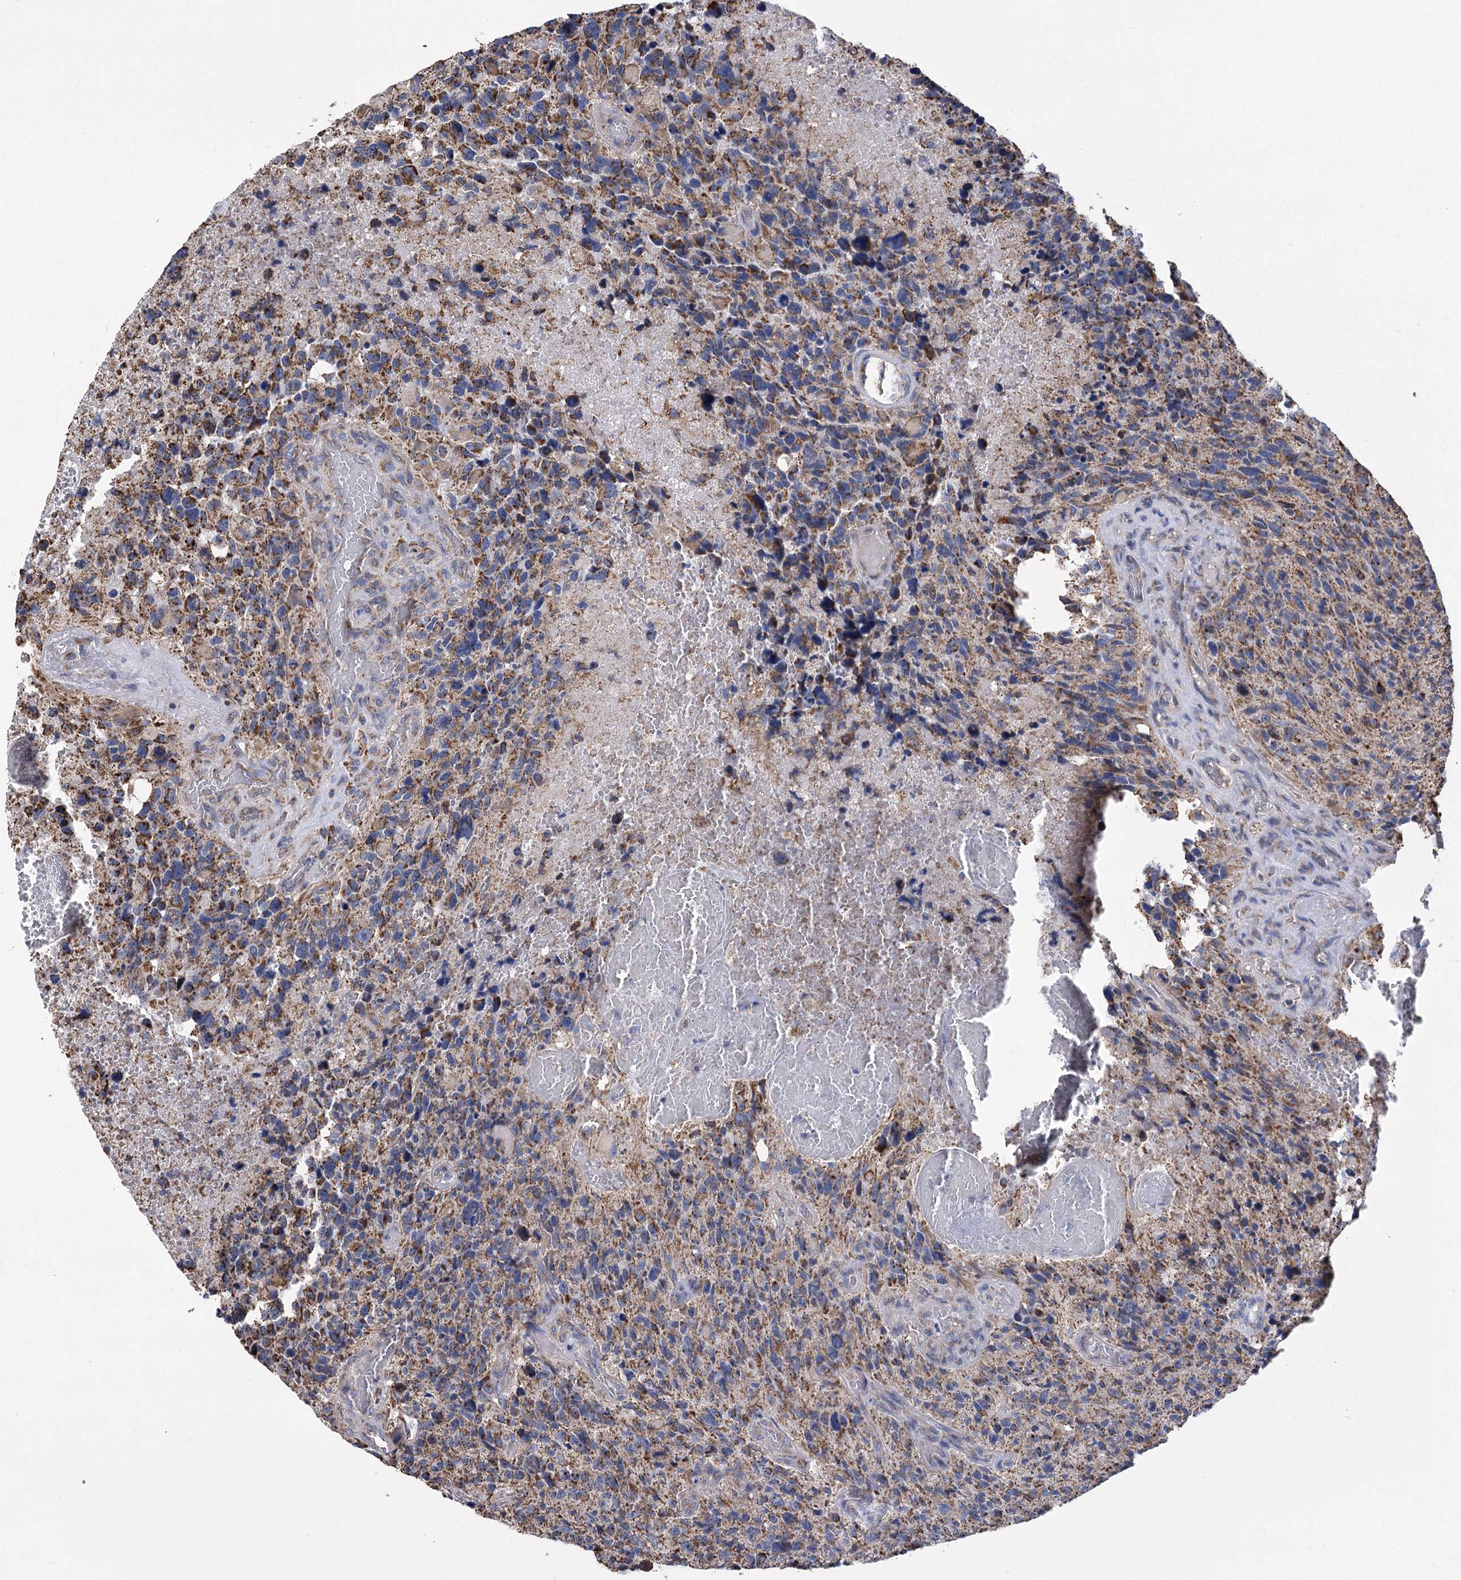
{"staining": {"intensity": "moderate", "quantity": ">75%", "location": "cytoplasmic/membranous"}, "tissue": "glioma", "cell_type": "Tumor cells", "image_type": "cancer", "snomed": [{"axis": "morphology", "description": "Glioma, malignant, High grade"}, {"axis": "topography", "description": "Brain"}], "caption": "Human malignant glioma (high-grade) stained with a protein marker reveals moderate staining in tumor cells.", "gene": "CCDC73", "patient": {"sex": "male", "age": 69}}